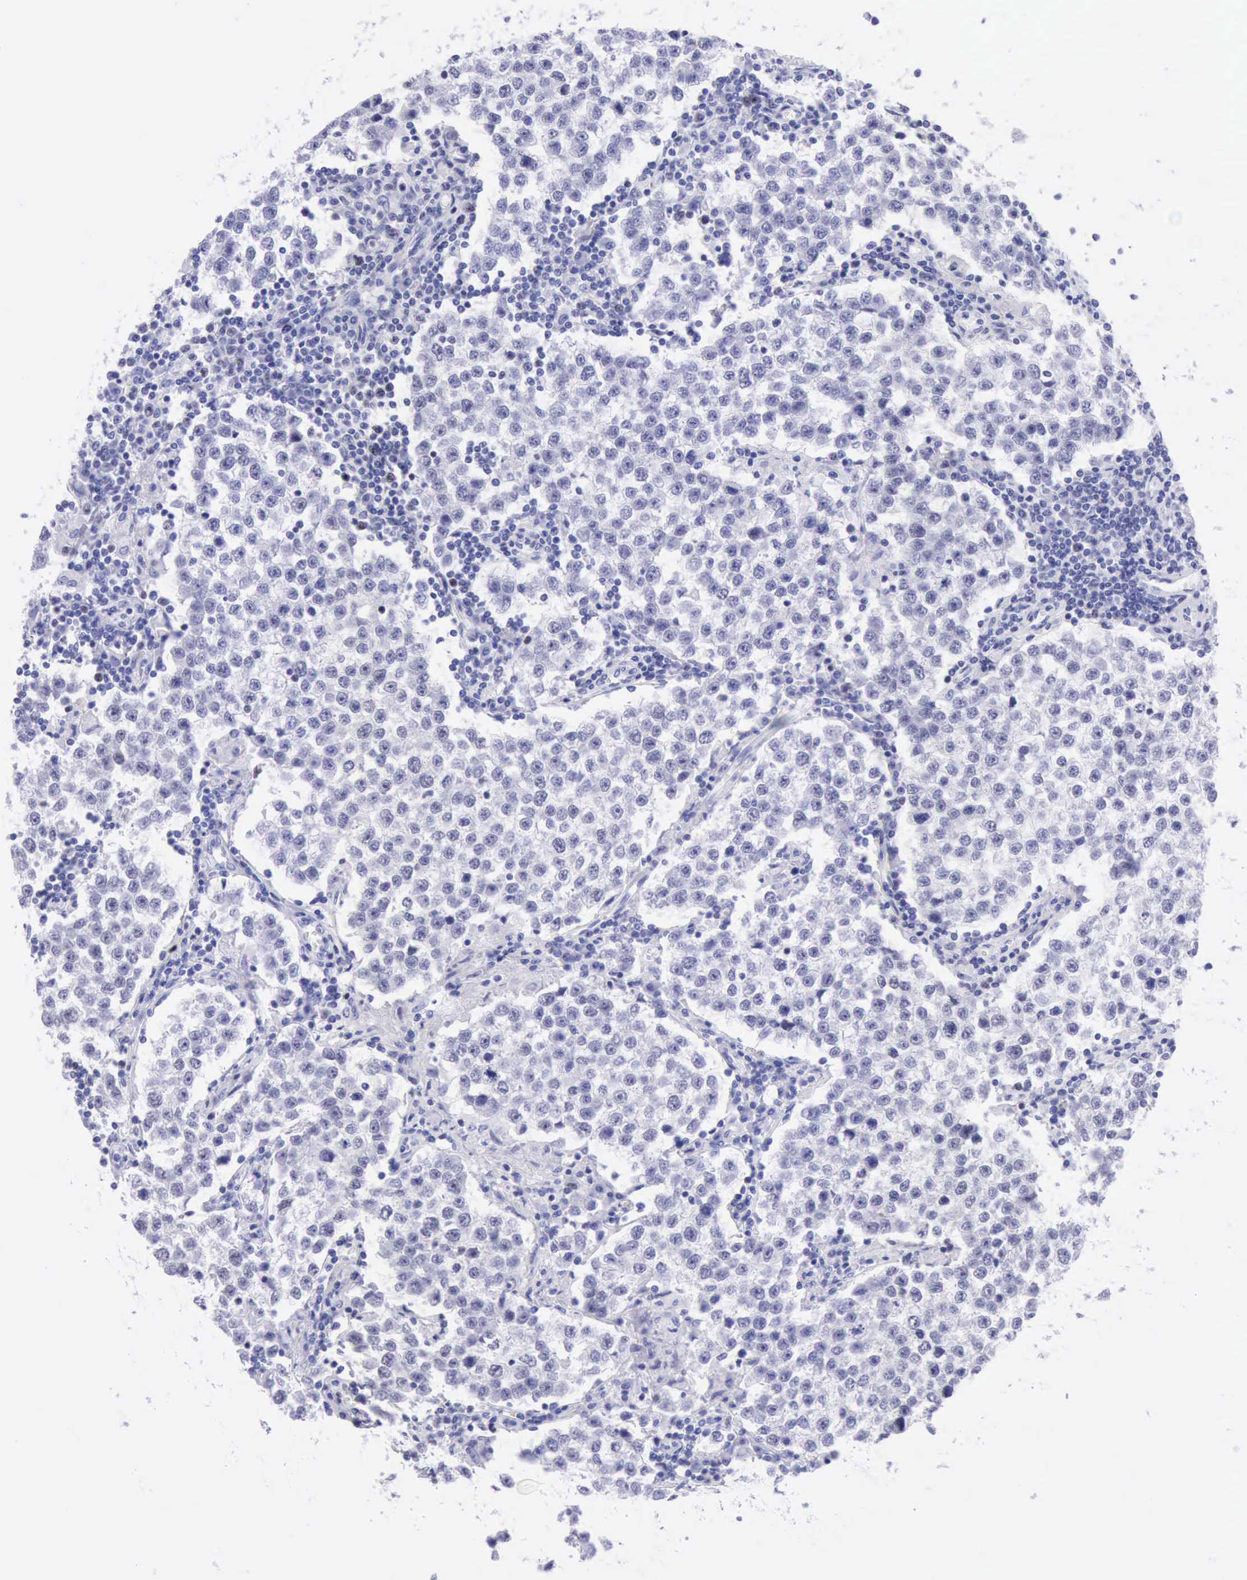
{"staining": {"intensity": "moderate", "quantity": "<25%", "location": "nuclear"}, "tissue": "testis cancer", "cell_type": "Tumor cells", "image_type": "cancer", "snomed": [{"axis": "morphology", "description": "Seminoma, NOS"}, {"axis": "topography", "description": "Testis"}], "caption": "DAB immunohistochemical staining of testis seminoma reveals moderate nuclear protein staining in about <25% of tumor cells.", "gene": "MCM2", "patient": {"sex": "male", "age": 36}}